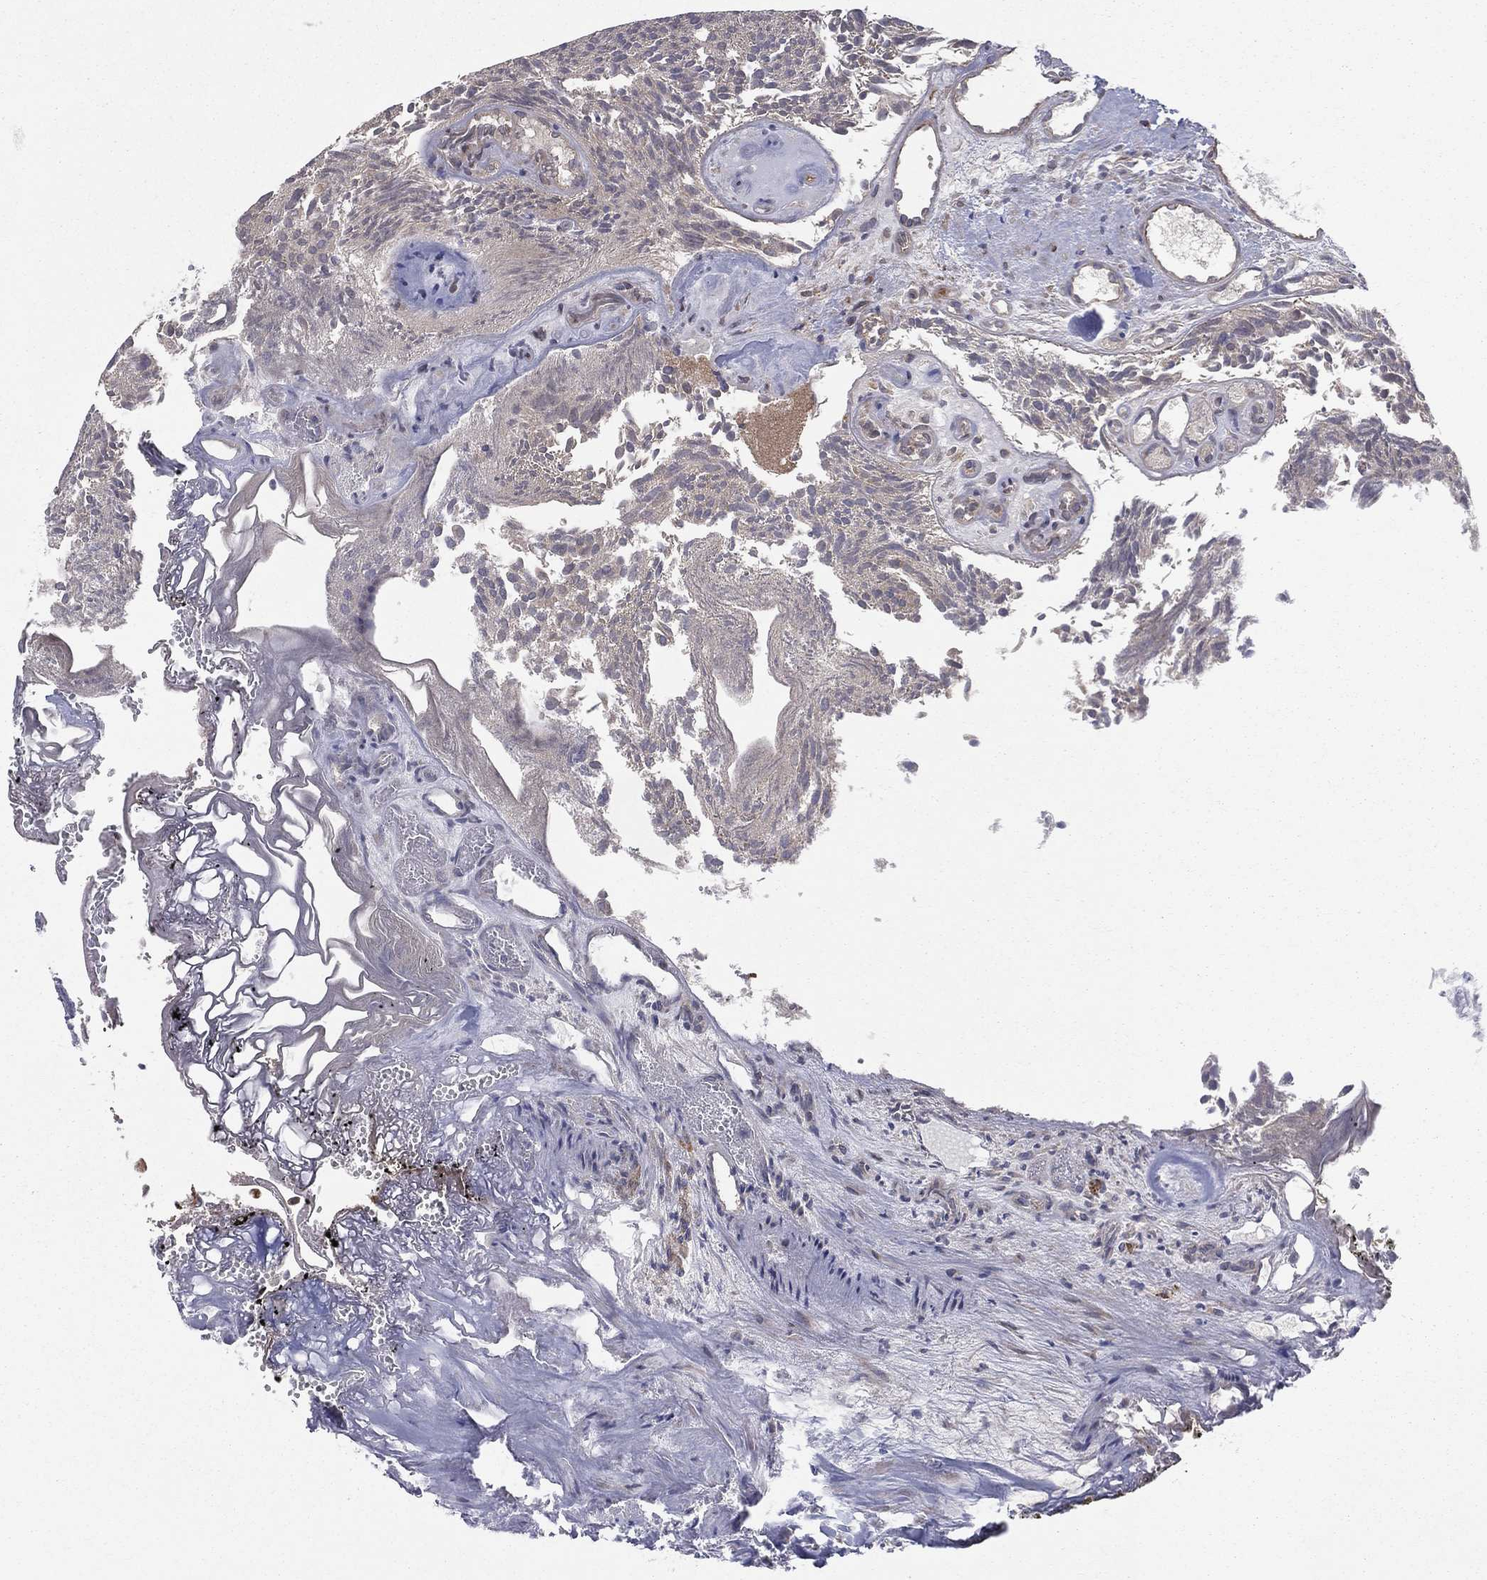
{"staining": {"intensity": "negative", "quantity": "none", "location": "none"}, "tissue": "urothelial cancer", "cell_type": "Tumor cells", "image_type": "cancer", "snomed": [{"axis": "morphology", "description": "Urothelial carcinoma, Low grade"}, {"axis": "topography", "description": "Urinary bladder"}], "caption": "Immunohistochemistry (IHC) micrograph of human urothelial cancer stained for a protein (brown), which displays no positivity in tumor cells. Brightfield microscopy of IHC stained with DAB (brown) and hematoxylin (blue), captured at high magnification.", "gene": "MIX23", "patient": {"sex": "female", "age": 87}}